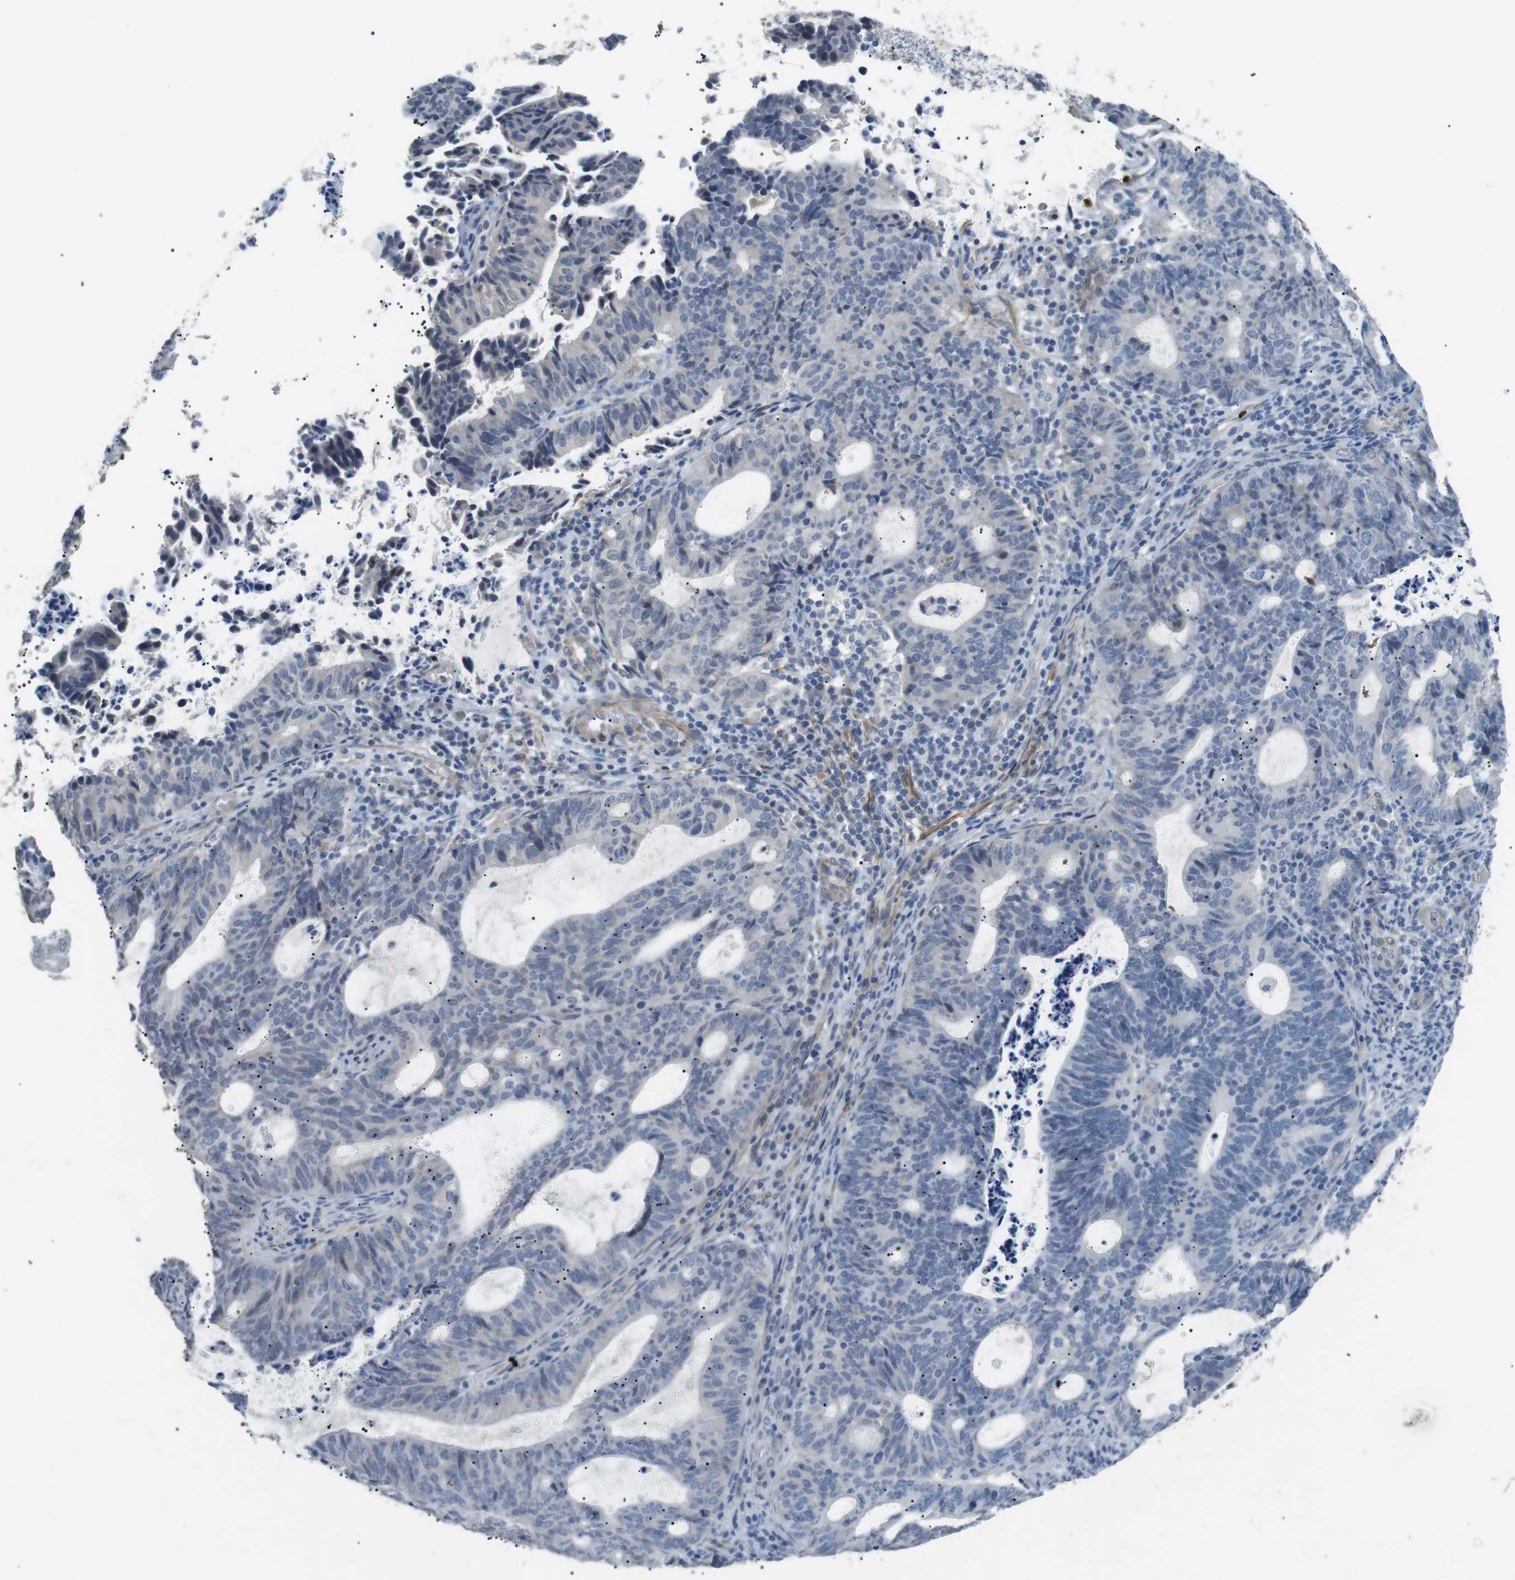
{"staining": {"intensity": "negative", "quantity": "none", "location": "none"}, "tissue": "endometrial cancer", "cell_type": "Tumor cells", "image_type": "cancer", "snomed": [{"axis": "morphology", "description": "Adenocarcinoma, NOS"}, {"axis": "topography", "description": "Uterus"}], "caption": "Immunohistochemistry (IHC) image of neoplastic tissue: human adenocarcinoma (endometrial) stained with DAB displays no significant protein positivity in tumor cells. The staining is performed using DAB brown chromogen with nuclei counter-stained in using hematoxylin.", "gene": "GZMM", "patient": {"sex": "female", "age": 83}}